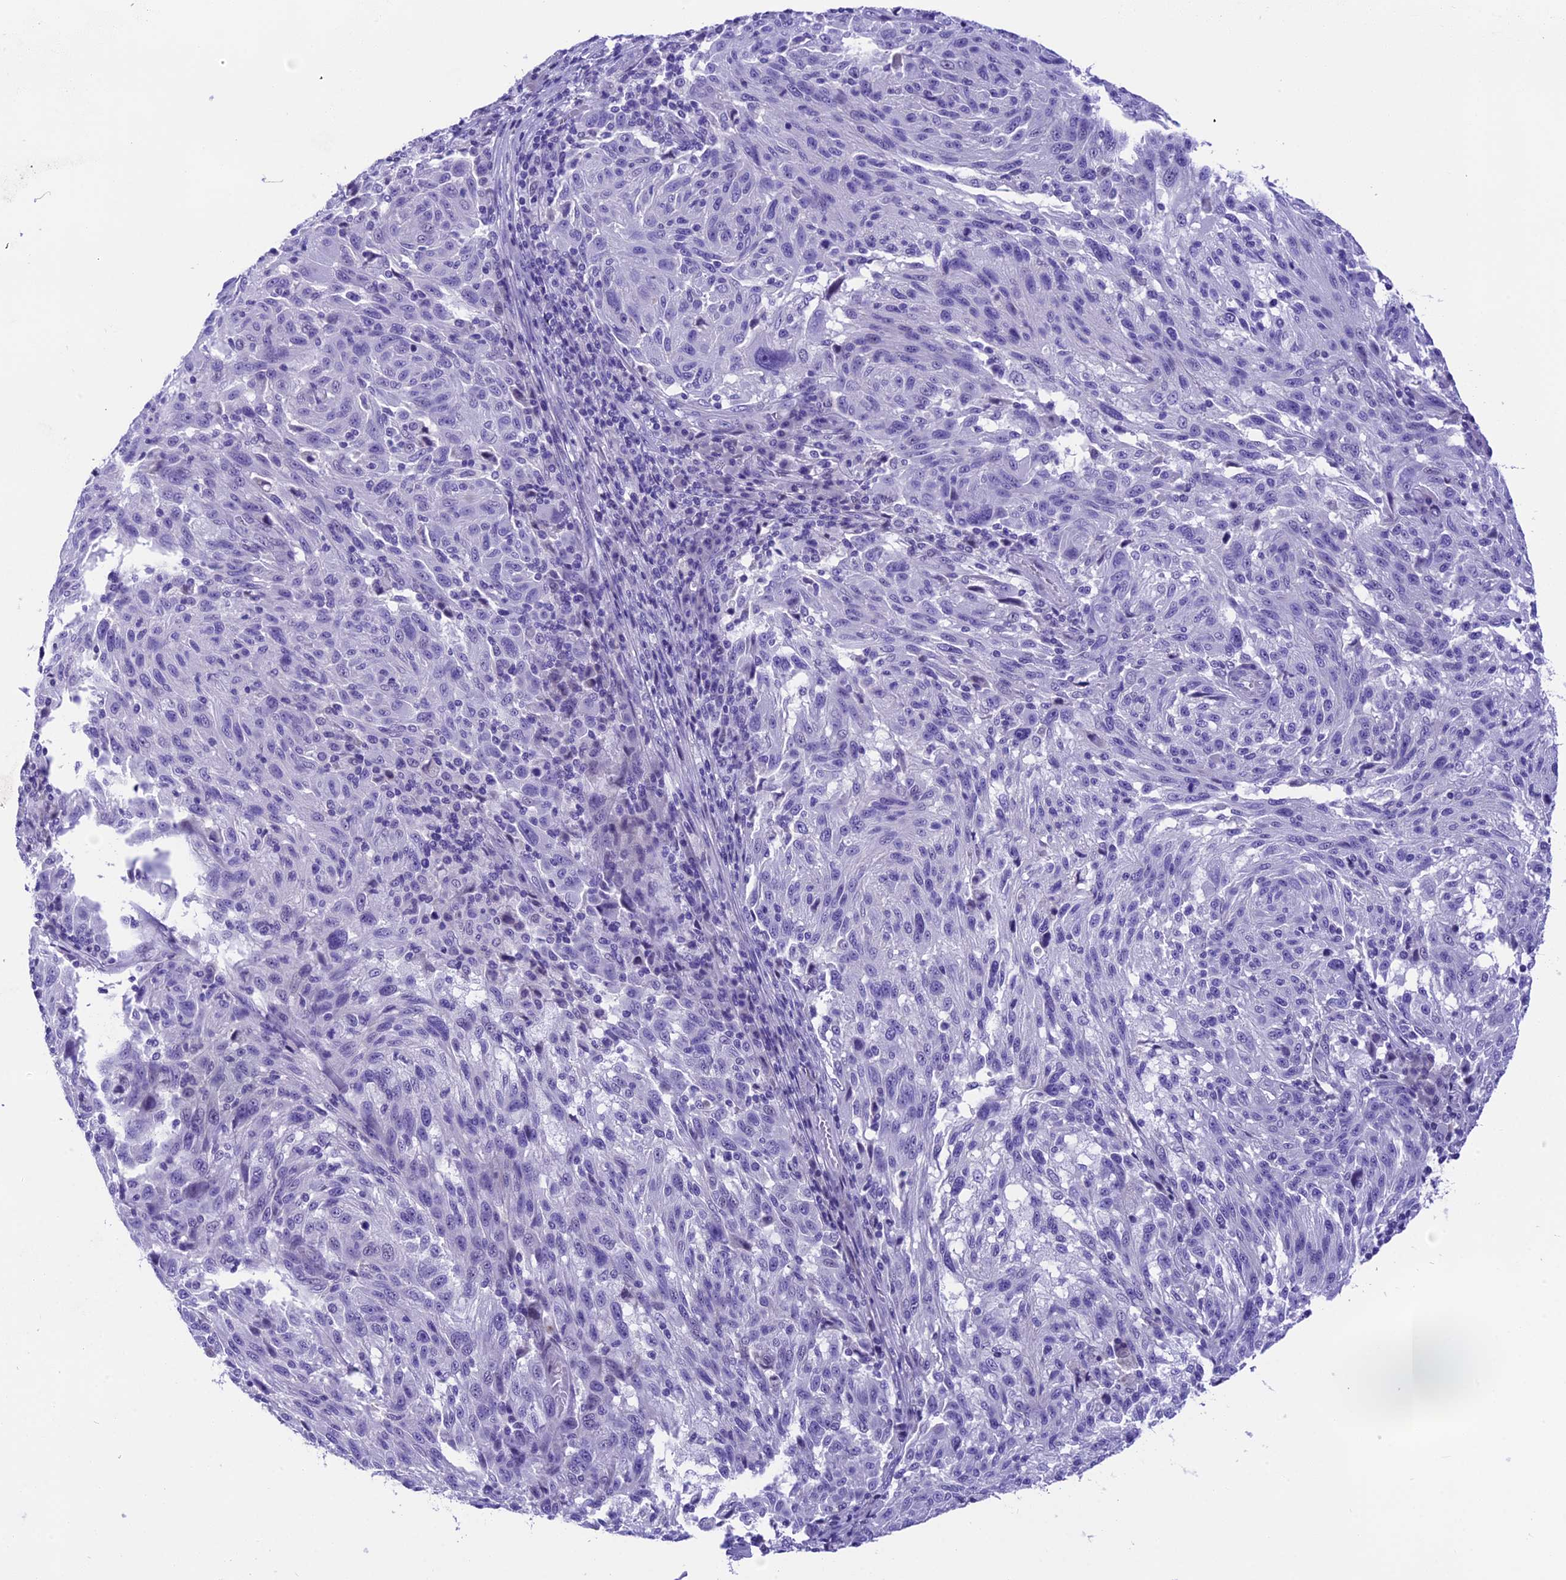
{"staining": {"intensity": "negative", "quantity": "none", "location": "none"}, "tissue": "melanoma", "cell_type": "Tumor cells", "image_type": "cancer", "snomed": [{"axis": "morphology", "description": "Malignant melanoma, NOS"}, {"axis": "topography", "description": "Skin"}], "caption": "The immunohistochemistry (IHC) micrograph has no significant staining in tumor cells of melanoma tissue. (DAB (3,3'-diaminobenzidine) immunohistochemistry (IHC) visualized using brightfield microscopy, high magnification).", "gene": "PRR15", "patient": {"sex": "male", "age": 53}}